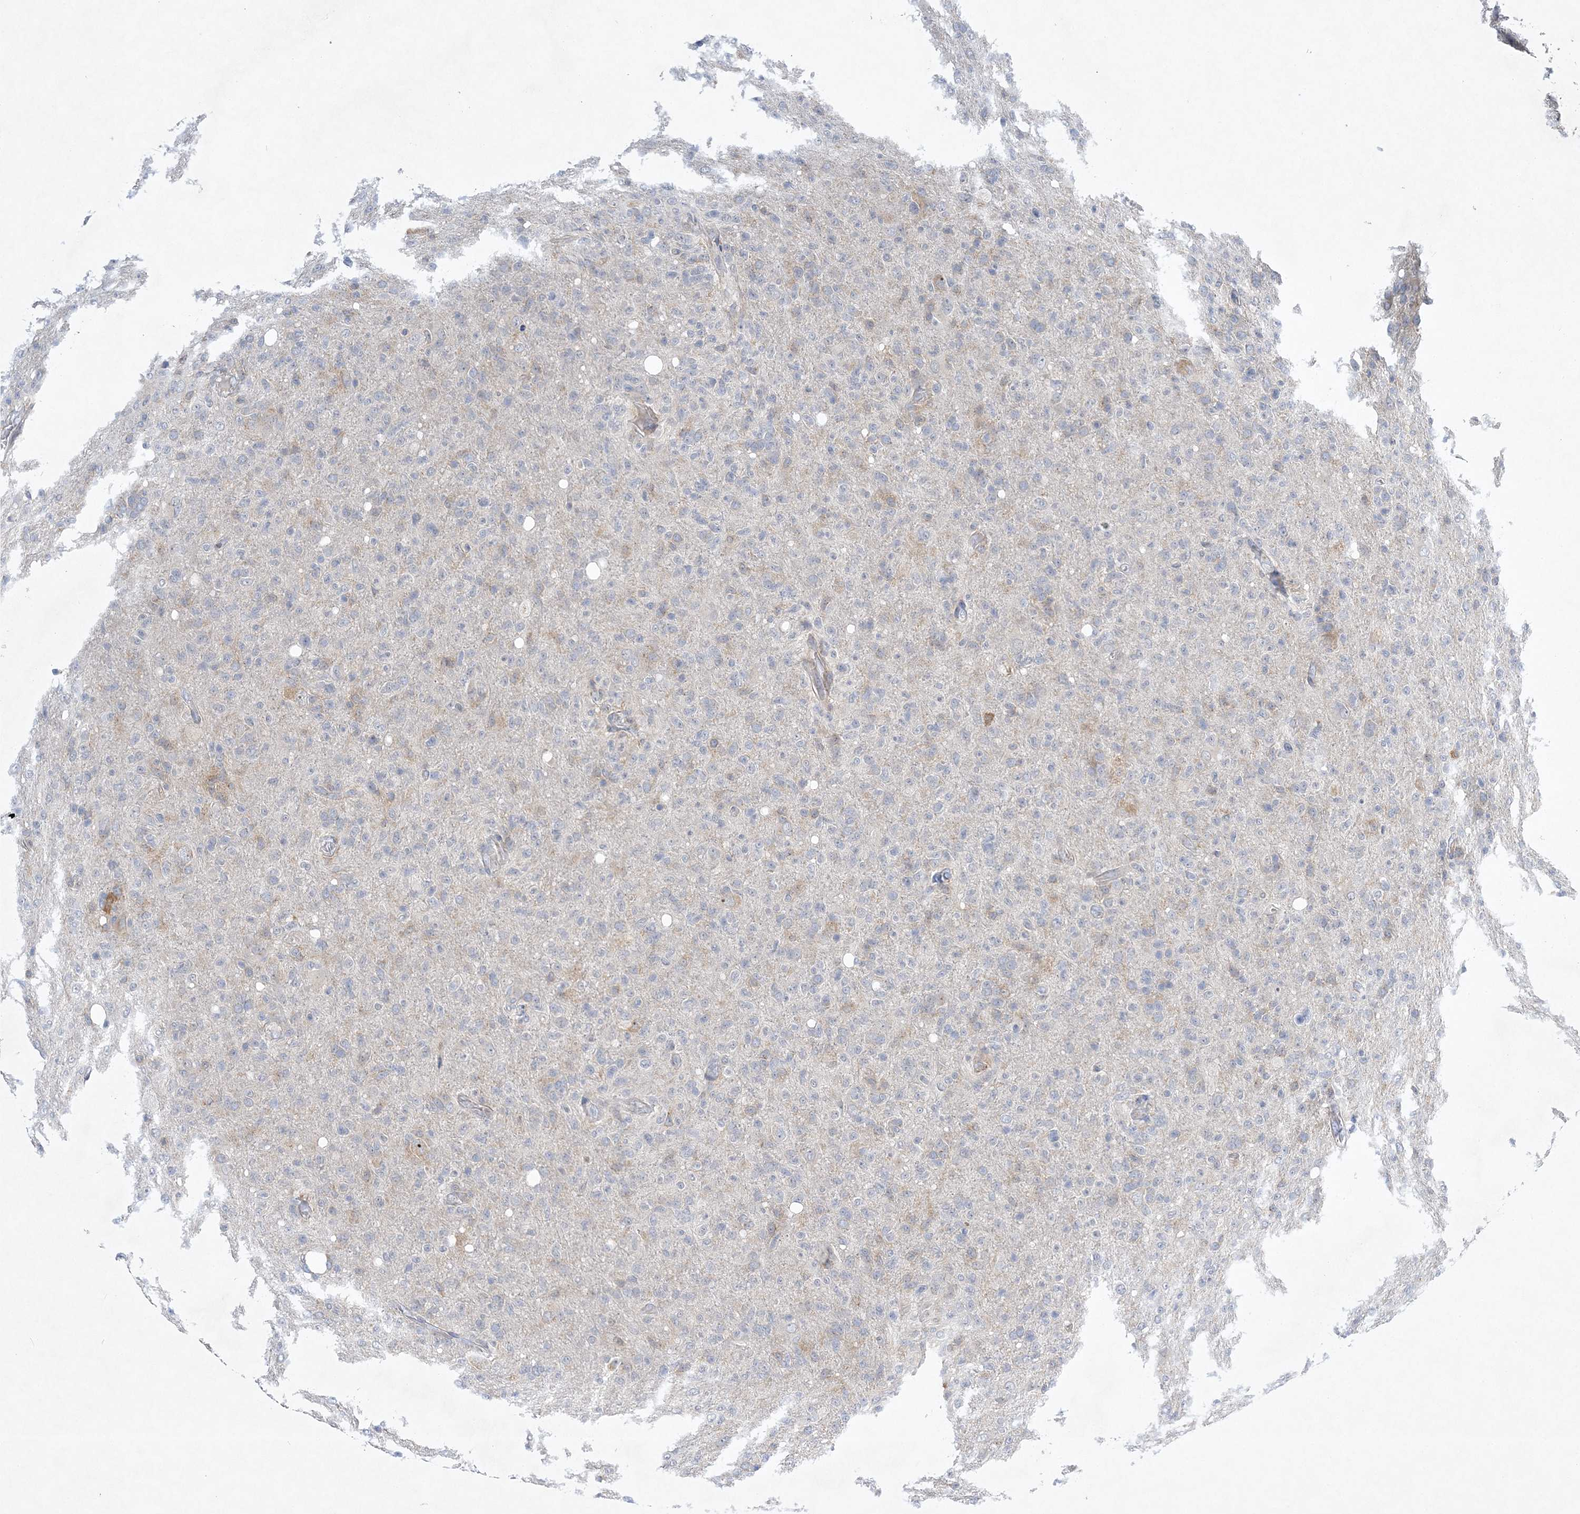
{"staining": {"intensity": "negative", "quantity": "none", "location": "none"}, "tissue": "glioma", "cell_type": "Tumor cells", "image_type": "cancer", "snomed": [{"axis": "morphology", "description": "Glioma, malignant, High grade"}, {"axis": "topography", "description": "Brain"}], "caption": "The image shows no significant expression in tumor cells of glioma. (Brightfield microscopy of DAB (3,3'-diaminobenzidine) immunohistochemistry at high magnification).", "gene": "ANKRD35", "patient": {"sex": "female", "age": 57}}